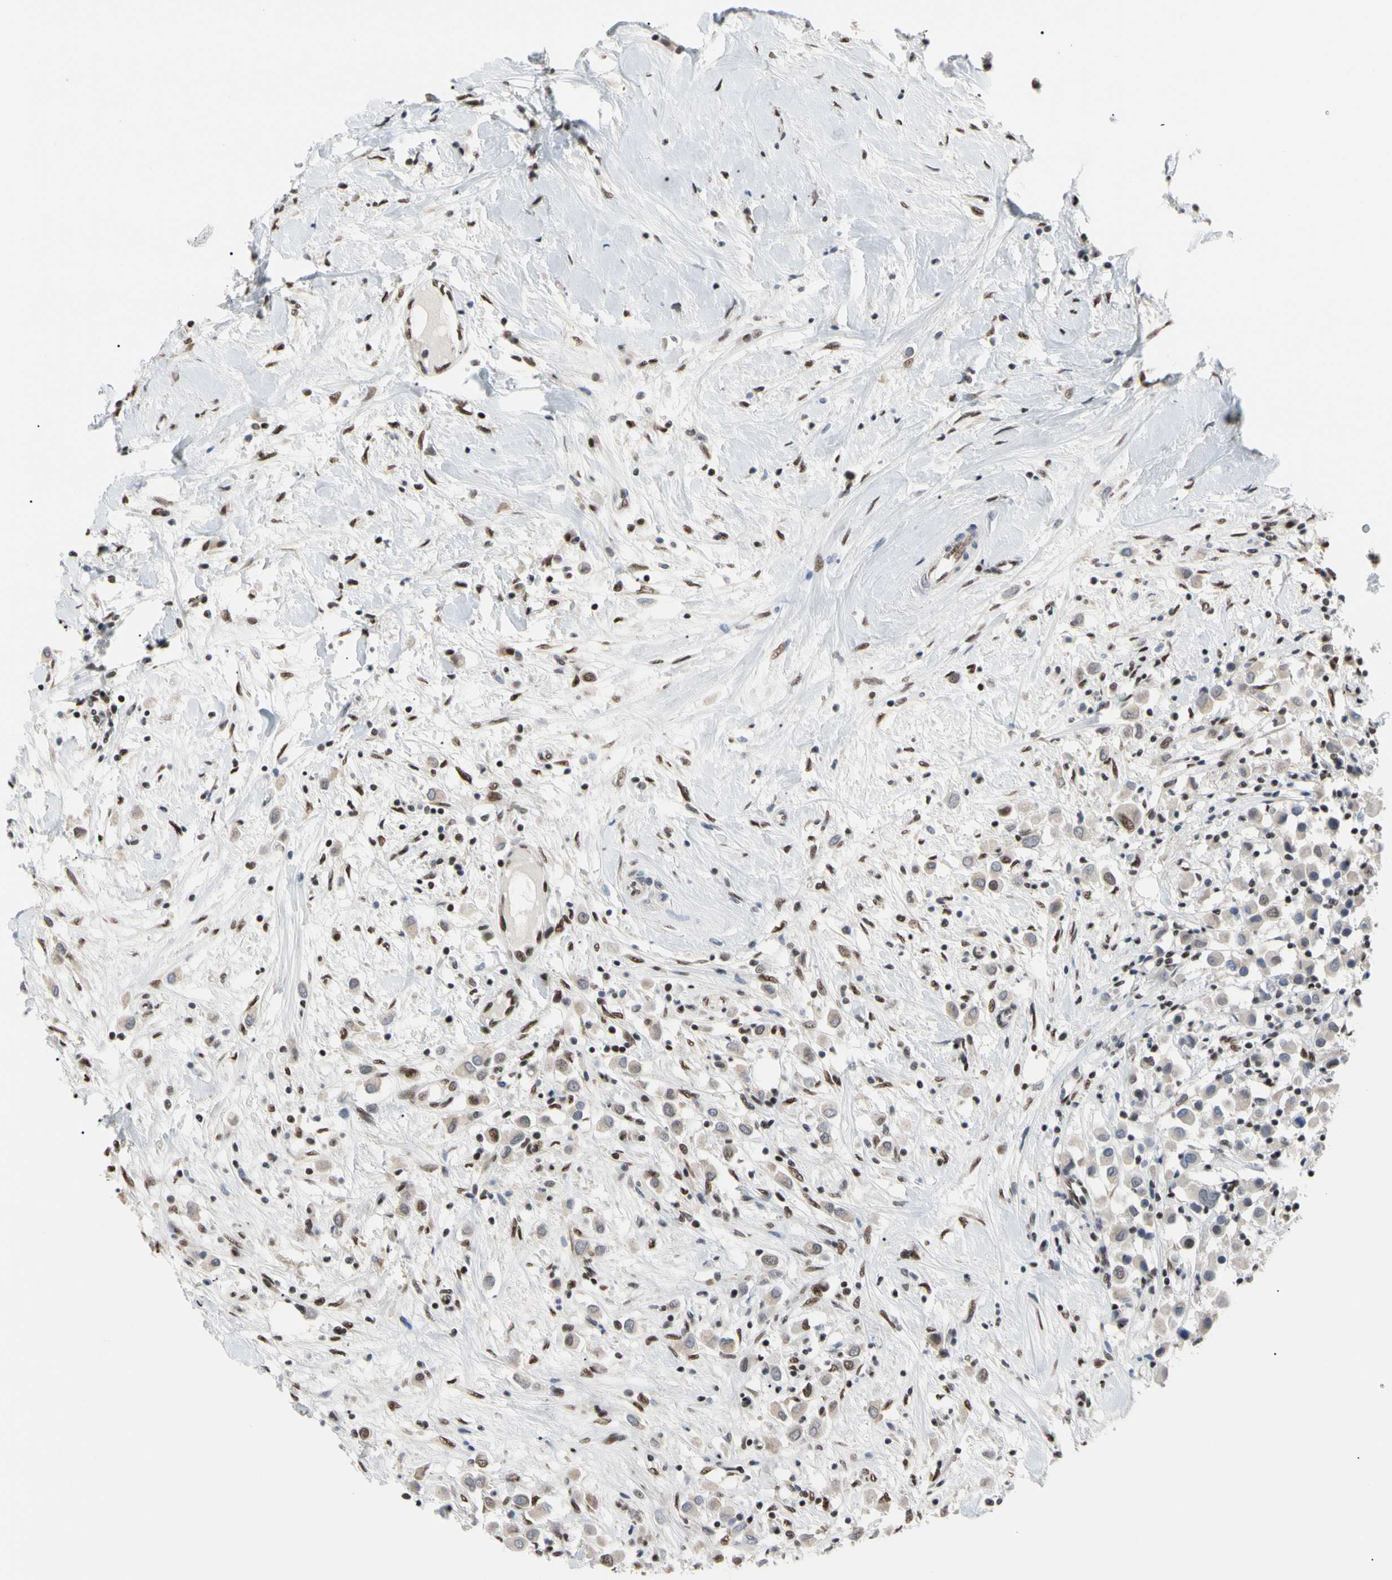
{"staining": {"intensity": "moderate", "quantity": "<25%", "location": "cytoplasmic/membranous,nuclear"}, "tissue": "breast cancer", "cell_type": "Tumor cells", "image_type": "cancer", "snomed": [{"axis": "morphology", "description": "Duct carcinoma"}, {"axis": "topography", "description": "Breast"}], "caption": "A low amount of moderate cytoplasmic/membranous and nuclear positivity is seen in approximately <25% of tumor cells in breast cancer (invasive ductal carcinoma) tissue.", "gene": "FAM98B", "patient": {"sex": "female", "age": 61}}